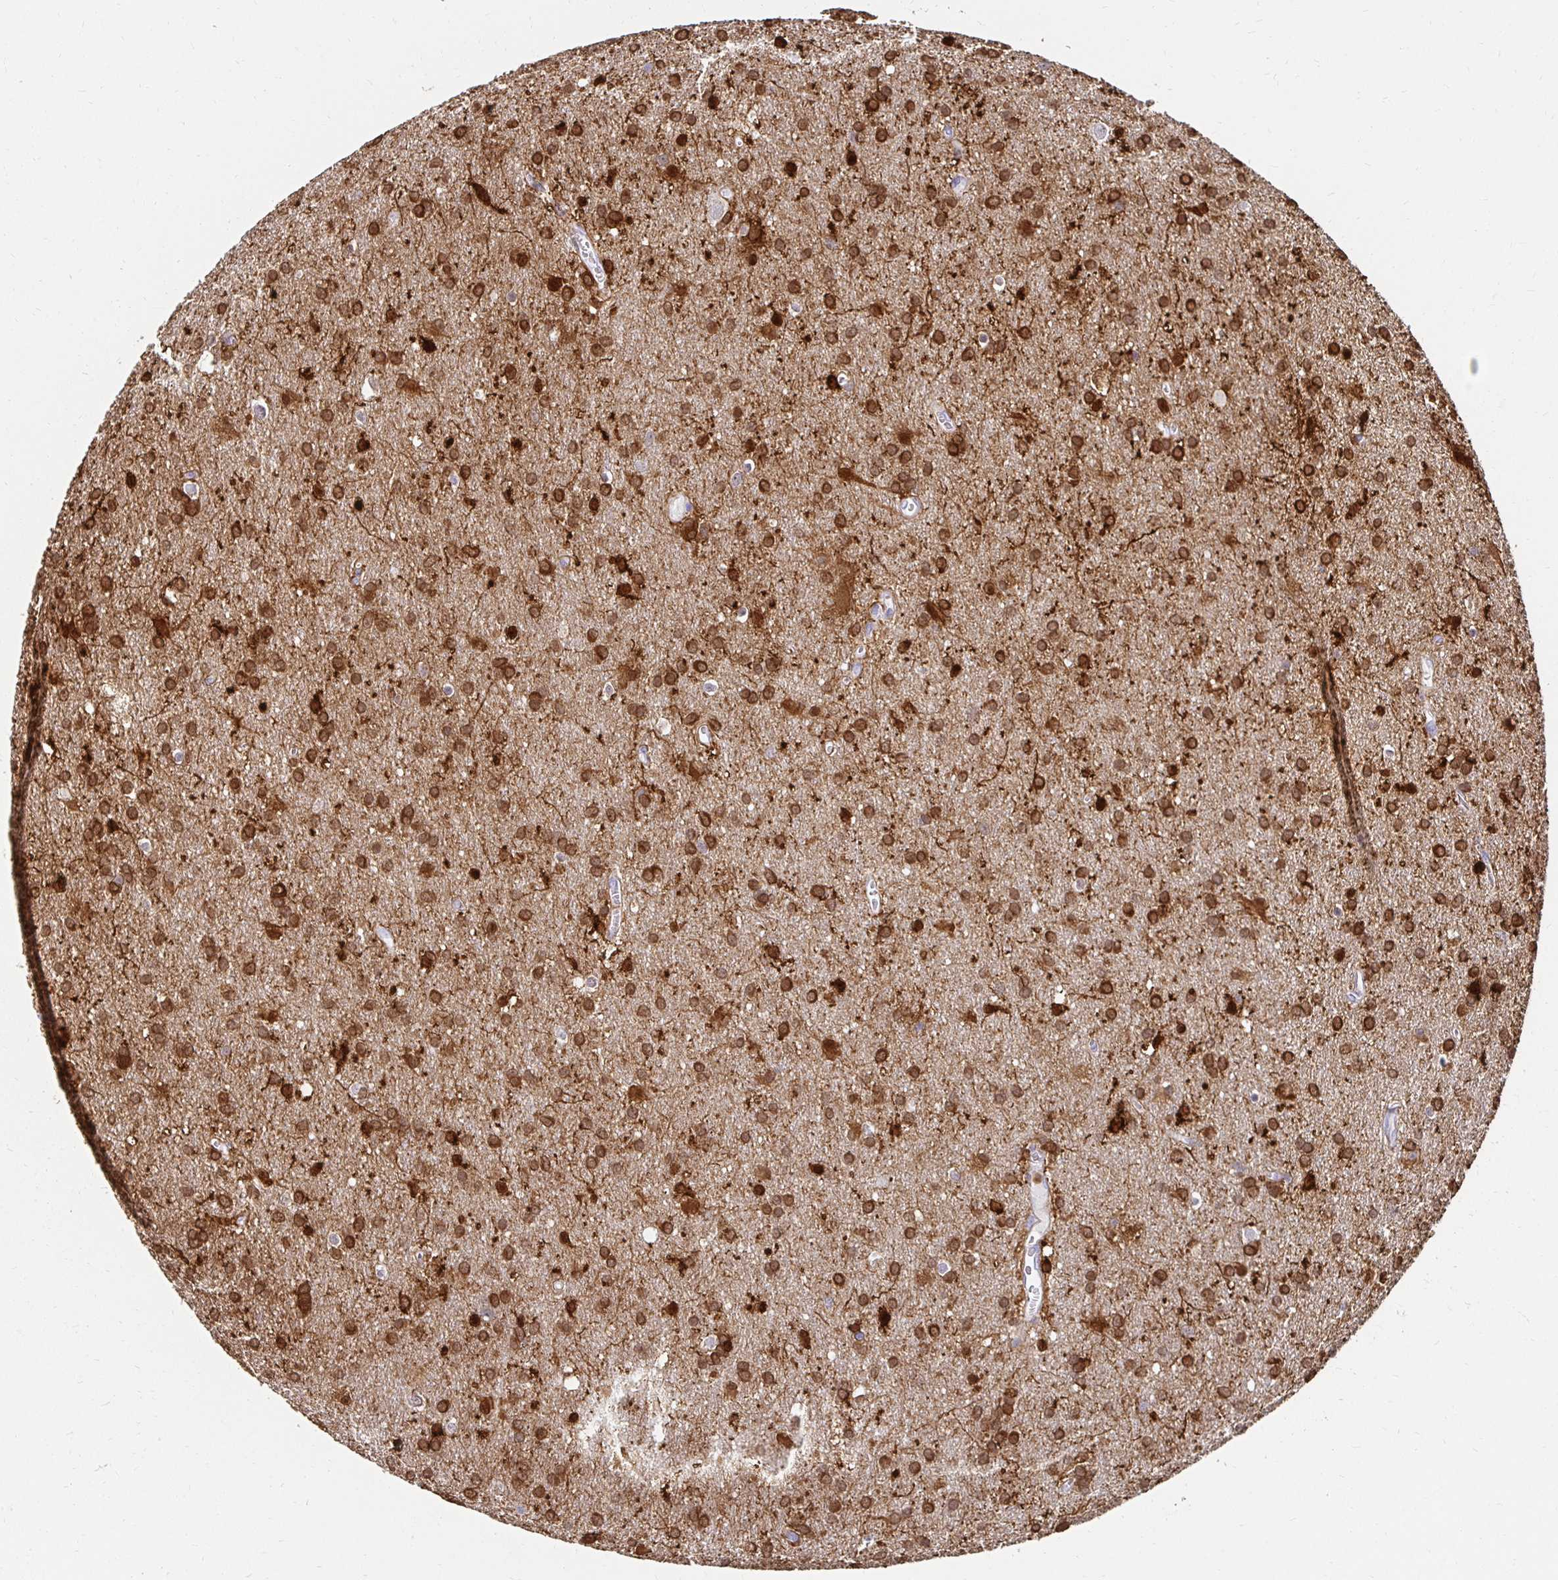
{"staining": {"intensity": "strong", "quantity": ">75%", "location": "cytoplasmic/membranous"}, "tissue": "glioma", "cell_type": "Tumor cells", "image_type": "cancer", "snomed": [{"axis": "morphology", "description": "Glioma, malignant, Low grade"}, {"axis": "topography", "description": "Brain"}], "caption": "Immunohistochemical staining of glioma exhibits strong cytoplasmic/membranous protein expression in approximately >75% of tumor cells. (Stains: DAB (3,3'-diaminobenzidine) in brown, nuclei in blue, Microscopy: brightfield microscopy at high magnification).", "gene": "PADI2", "patient": {"sex": "male", "age": 66}}